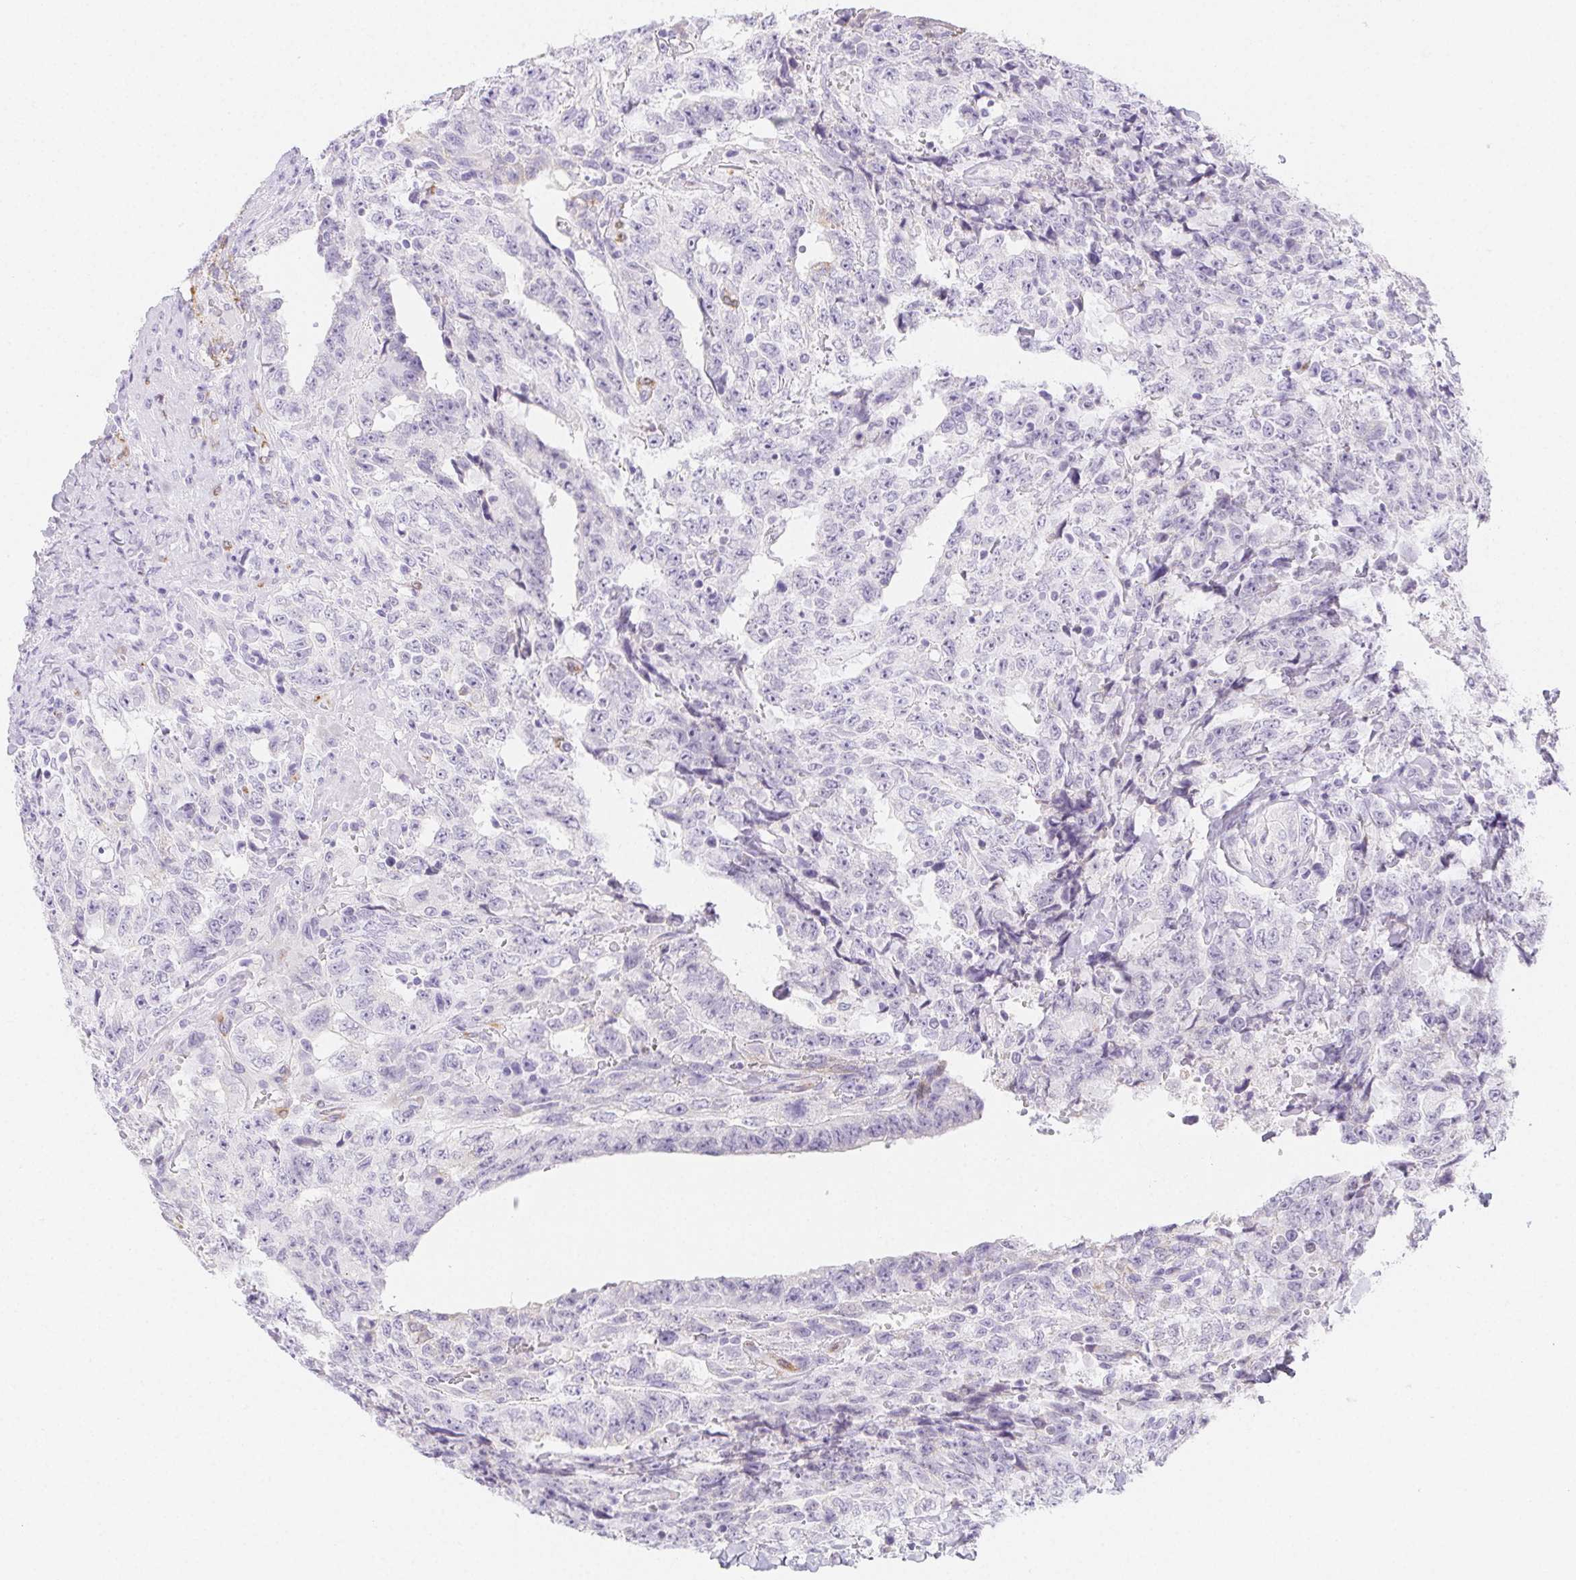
{"staining": {"intensity": "negative", "quantity": "none", "location": "none"}, "tissue": "testis cancer", "cell_type": "Tumor cells", "image_type": "cancer", "snomed": [{"axis": "morphology", "description": "Carcinoma, Embryonal, NOS"}, {"axis": "topography", "description": "Testis"}], "caption": "A high-resolution photomicrograph shows immunohistochemistry staining of testis cancer (embryonal carcinoma), which reveals no significant staining in tumor cells.", "gene": "HRC", "patient": {"sex": "male", "age": 24}}